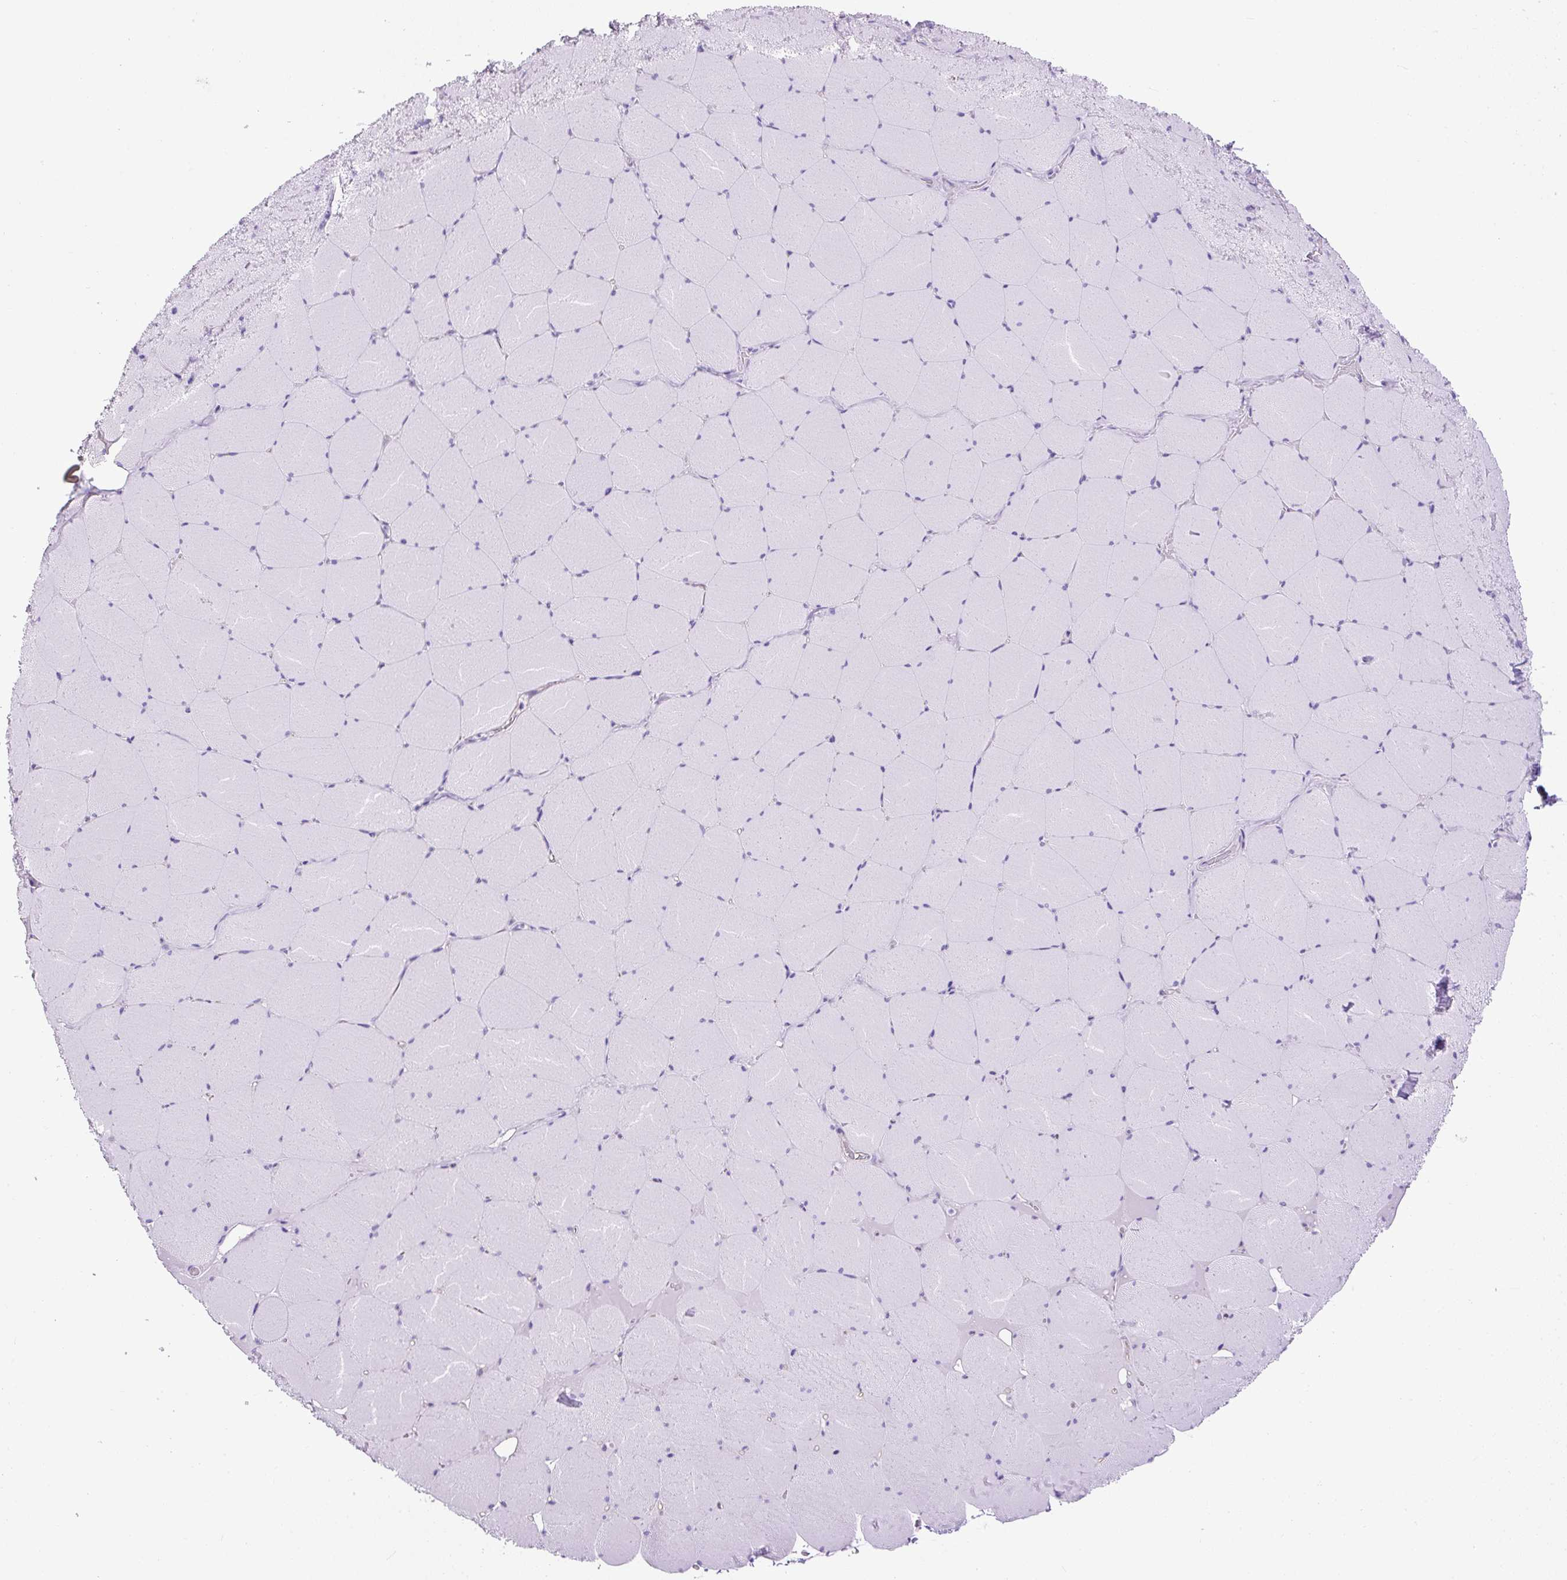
{"staining": {"intensity": "negative", "quantity": "none", "location": "none"}, "tissue": "skeletal muscle", "cell_type": "Myocytes", "image_type": "normal", "snomed": [{"axis": "morphology", "description": "Normal tissue, NOS"}, {"axis": "topography", "description": "Skeletal muscle"}, {"axis": "topography", "description": "Head-Neck"}], "caption": "Skeletal muscle stained for a protein using immunohistochemistry shows no positivity myocytes.", "gene": "KRT12", "patient": {"sex": "male", "age": 66}}